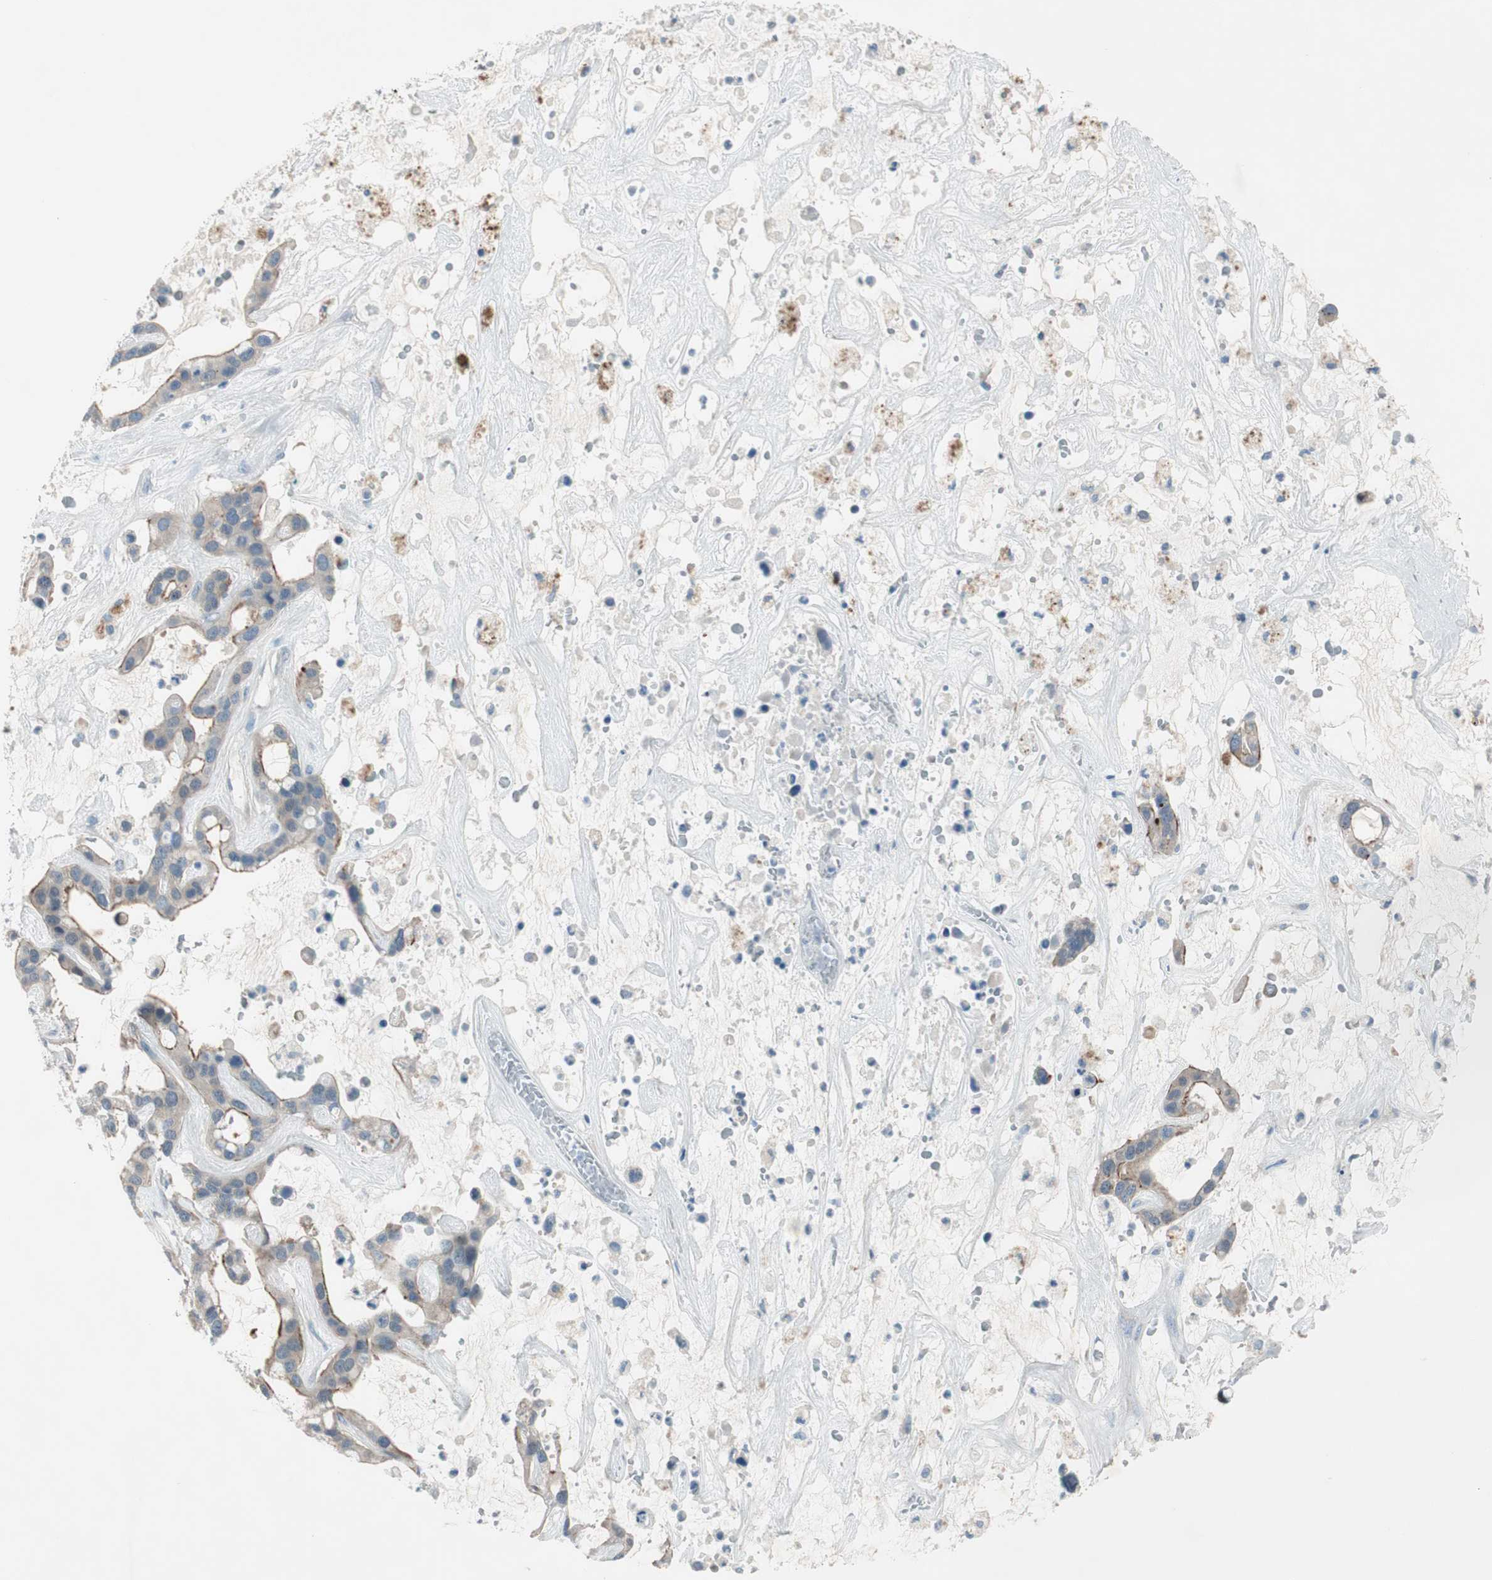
{"staining": {"intensity": "moderate", "quantity": ">75%", "location": "cytoplasmic/membranous"}, "tissue": "liver cancer", "cell_type": "Tumor cells", "image_type": "cancer", "snomed": [{"axis": "morphology", "description": "Cholangiocarcinoma"}, {"axis": "topography", "description": "Liver"}], "caption": "Liver cholangiocarcinoma stained for a protein (brown) reveals moderate cytoplasmic/membranous positive positivity in about >75% of tumor cells.", "gene": "PRRG4", "patient": {"sex": "female", "age": 65}}